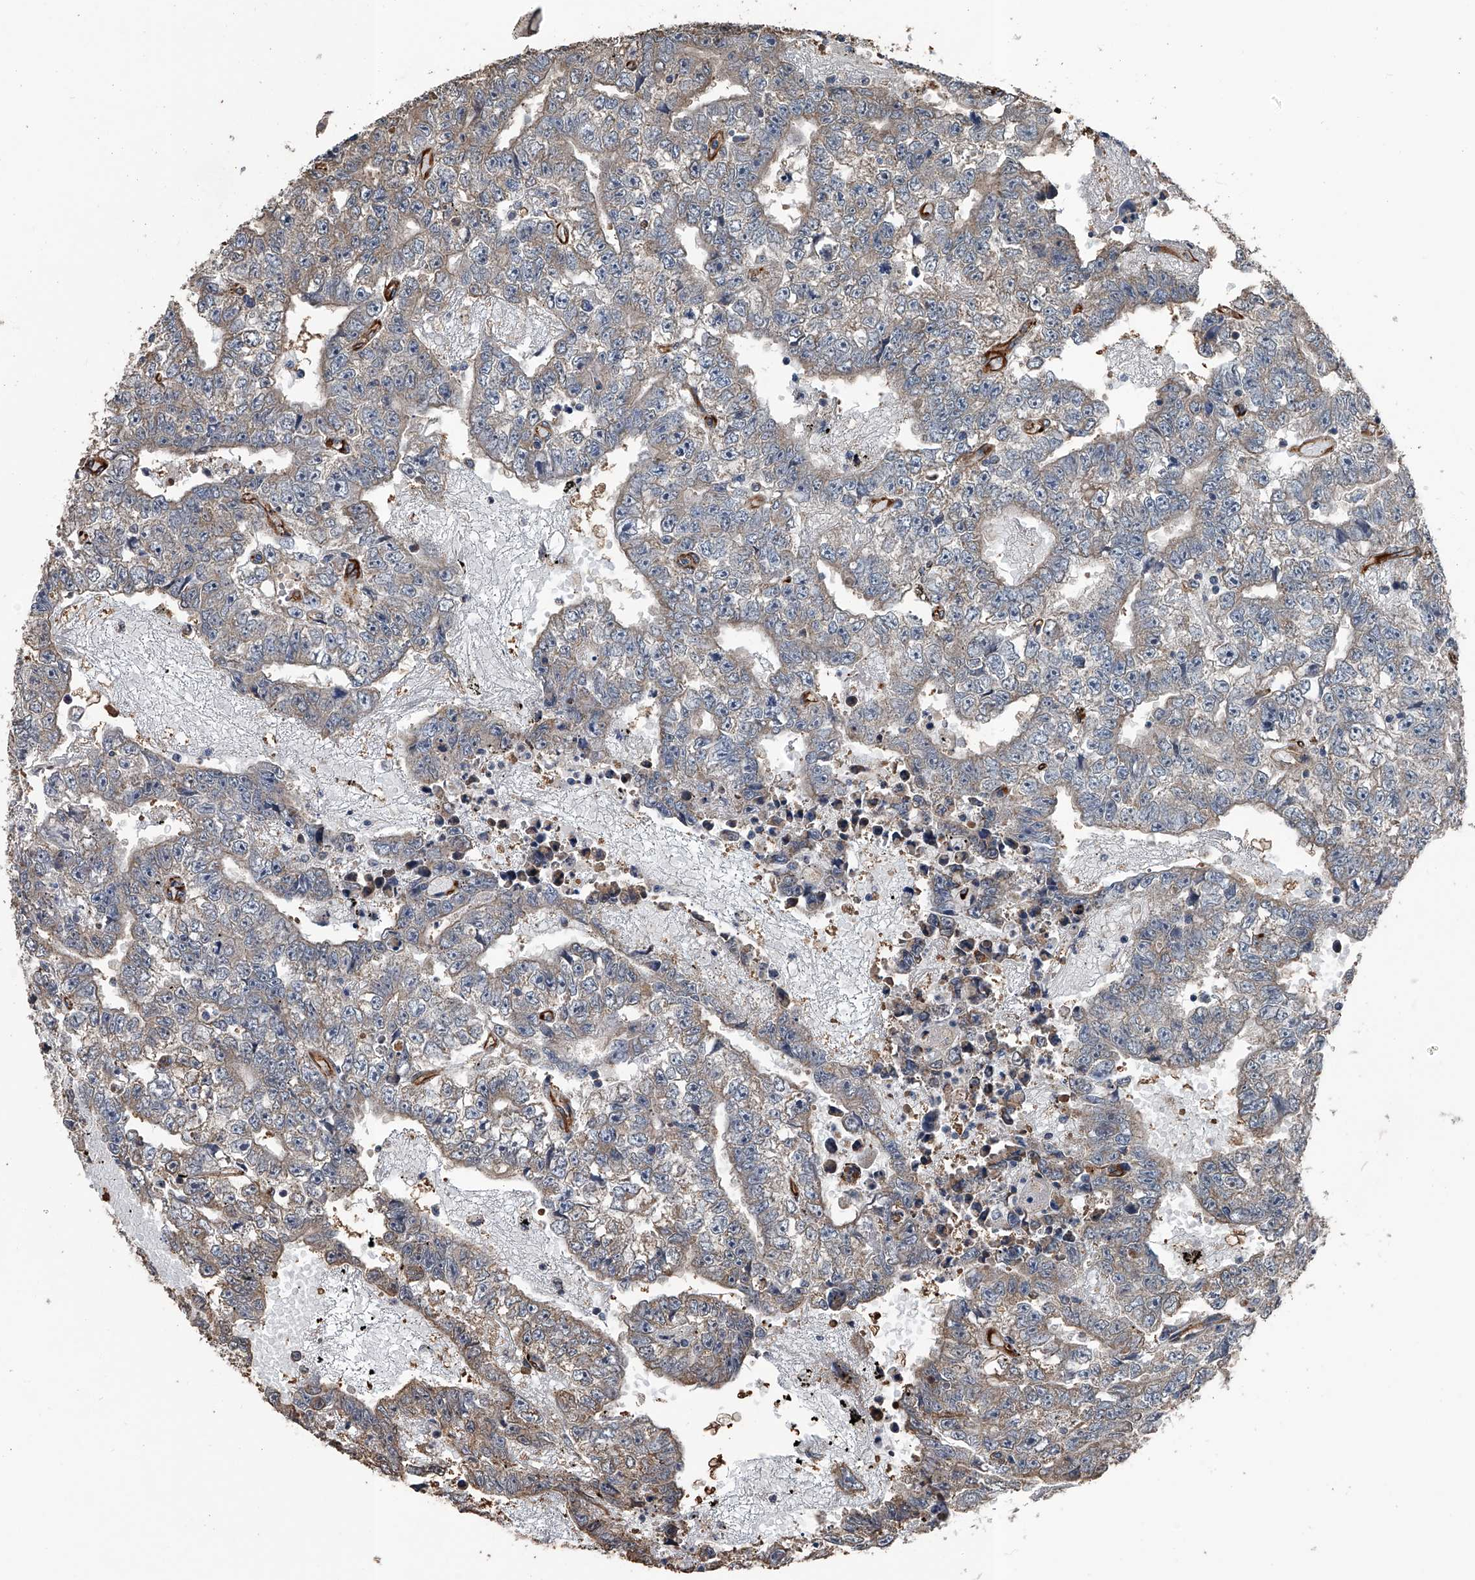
{"staining": {"intensity": "weak", "quantity": "<25%", "location": "cytoplasmic/membranous"}, "tissue": "testis cancer", "cell_type": "Tumor cells", "image_type": "cancer", "snomed": [{"axis": "morphology", "description": "Carcinoma, Embryonal, NOS"}, {"axis": "topography", "description": "Testis"}], "caption": "Tumor cells are negative for brown protein staining in testis cancer.", "gene": "LDLRAD2", "patient": {"sex": "male", "age": 25}}